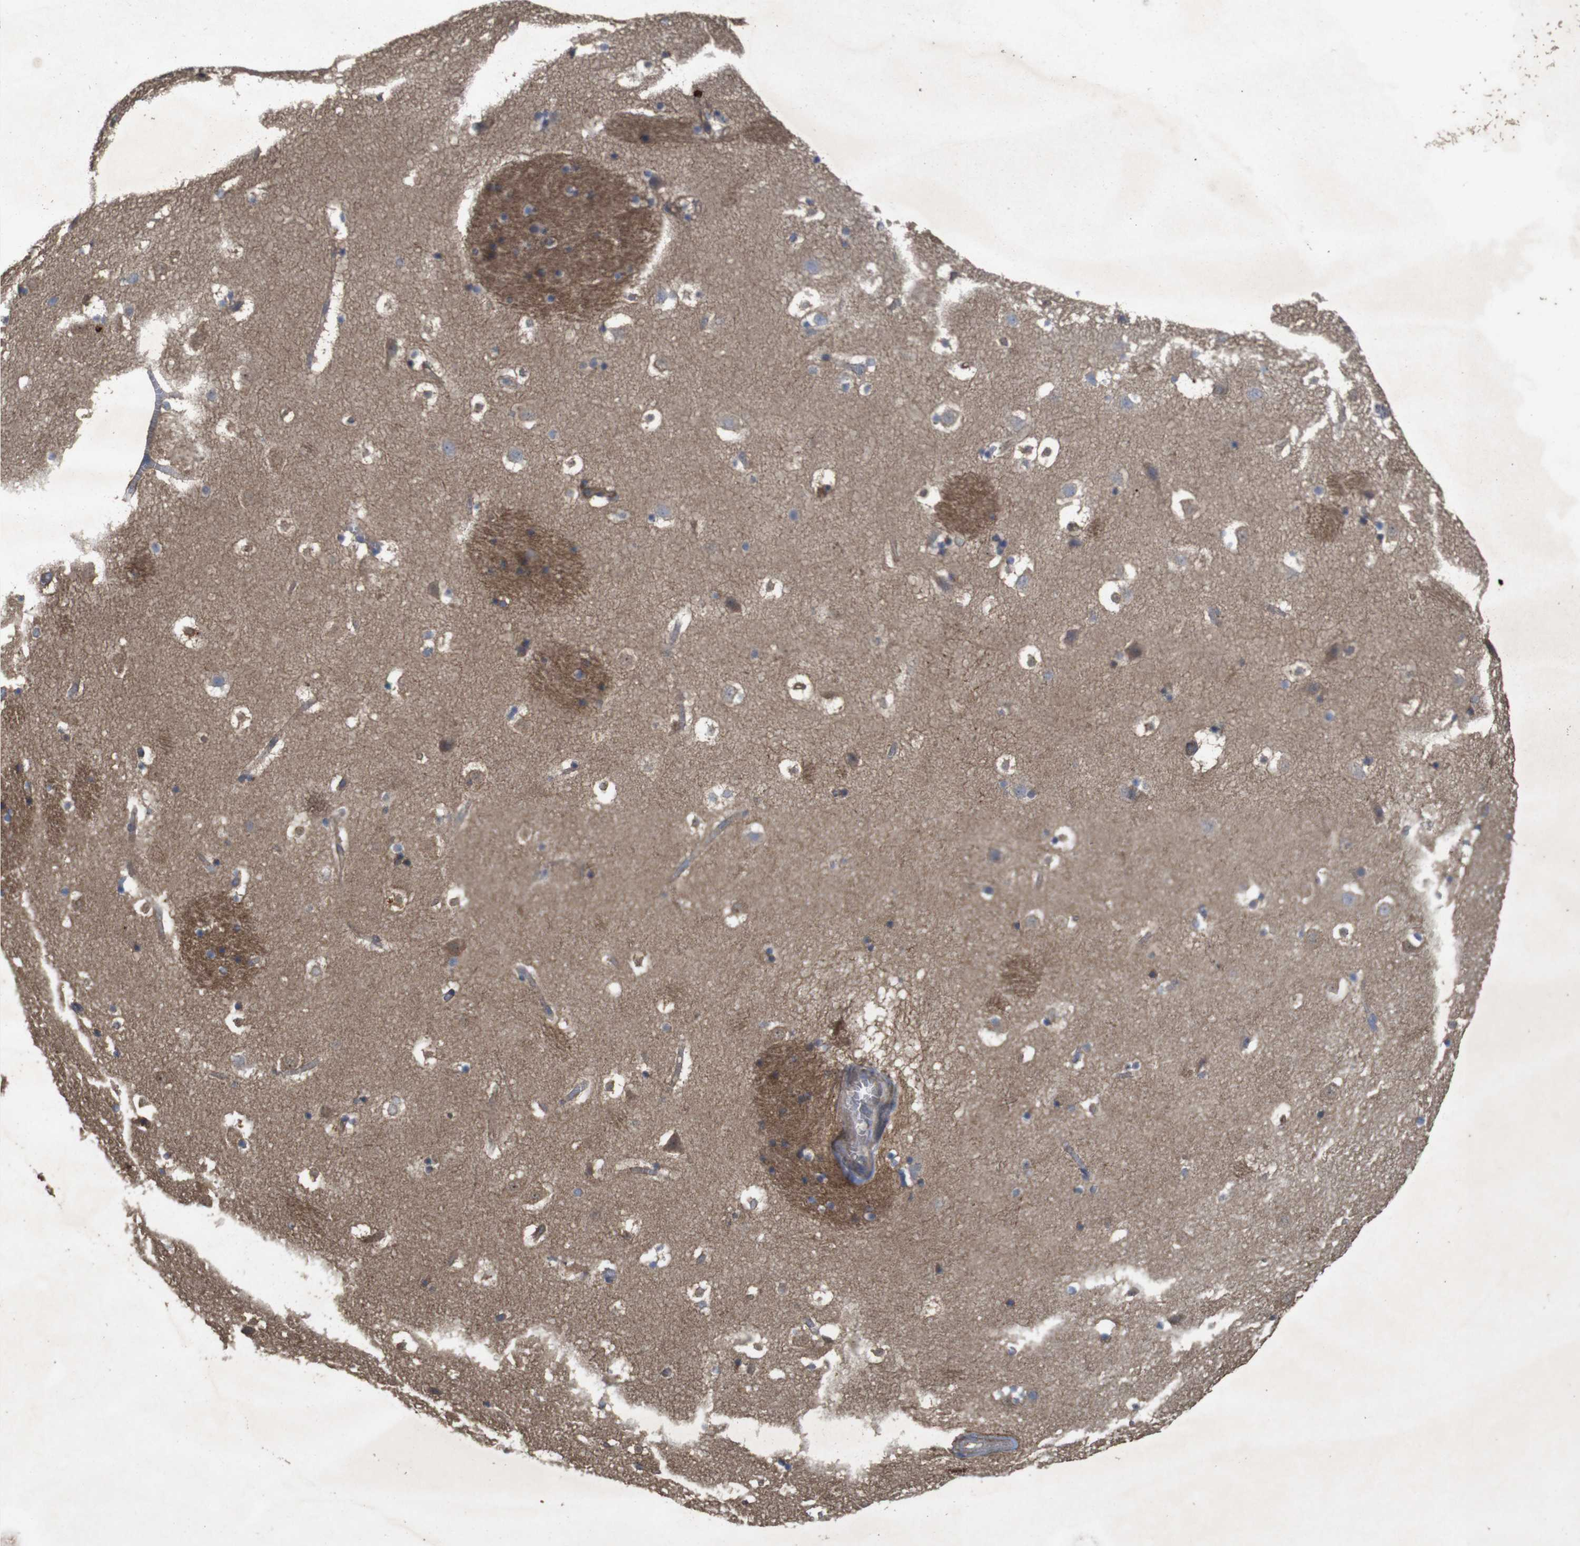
{"staining": {"intensity": "moderate", "quantity": "<25%", "location": "cytoplasmic/membranous"}, "tissue": "caudate", "cell_type": "Glial cells", "image_type": "normal", "snomed": [{"axis": "morphology", "description": "Normal tissue, NOS"}, {"axis": "topography", "description": "Lateral ventricle wall"}], "caption": "A brown stain labels moderate cytoplasmic/membranous staining of a protein in glial cells of benign caudate.", "gene": "KCNS3", "patient": {"sex": "male", "age": 45}}